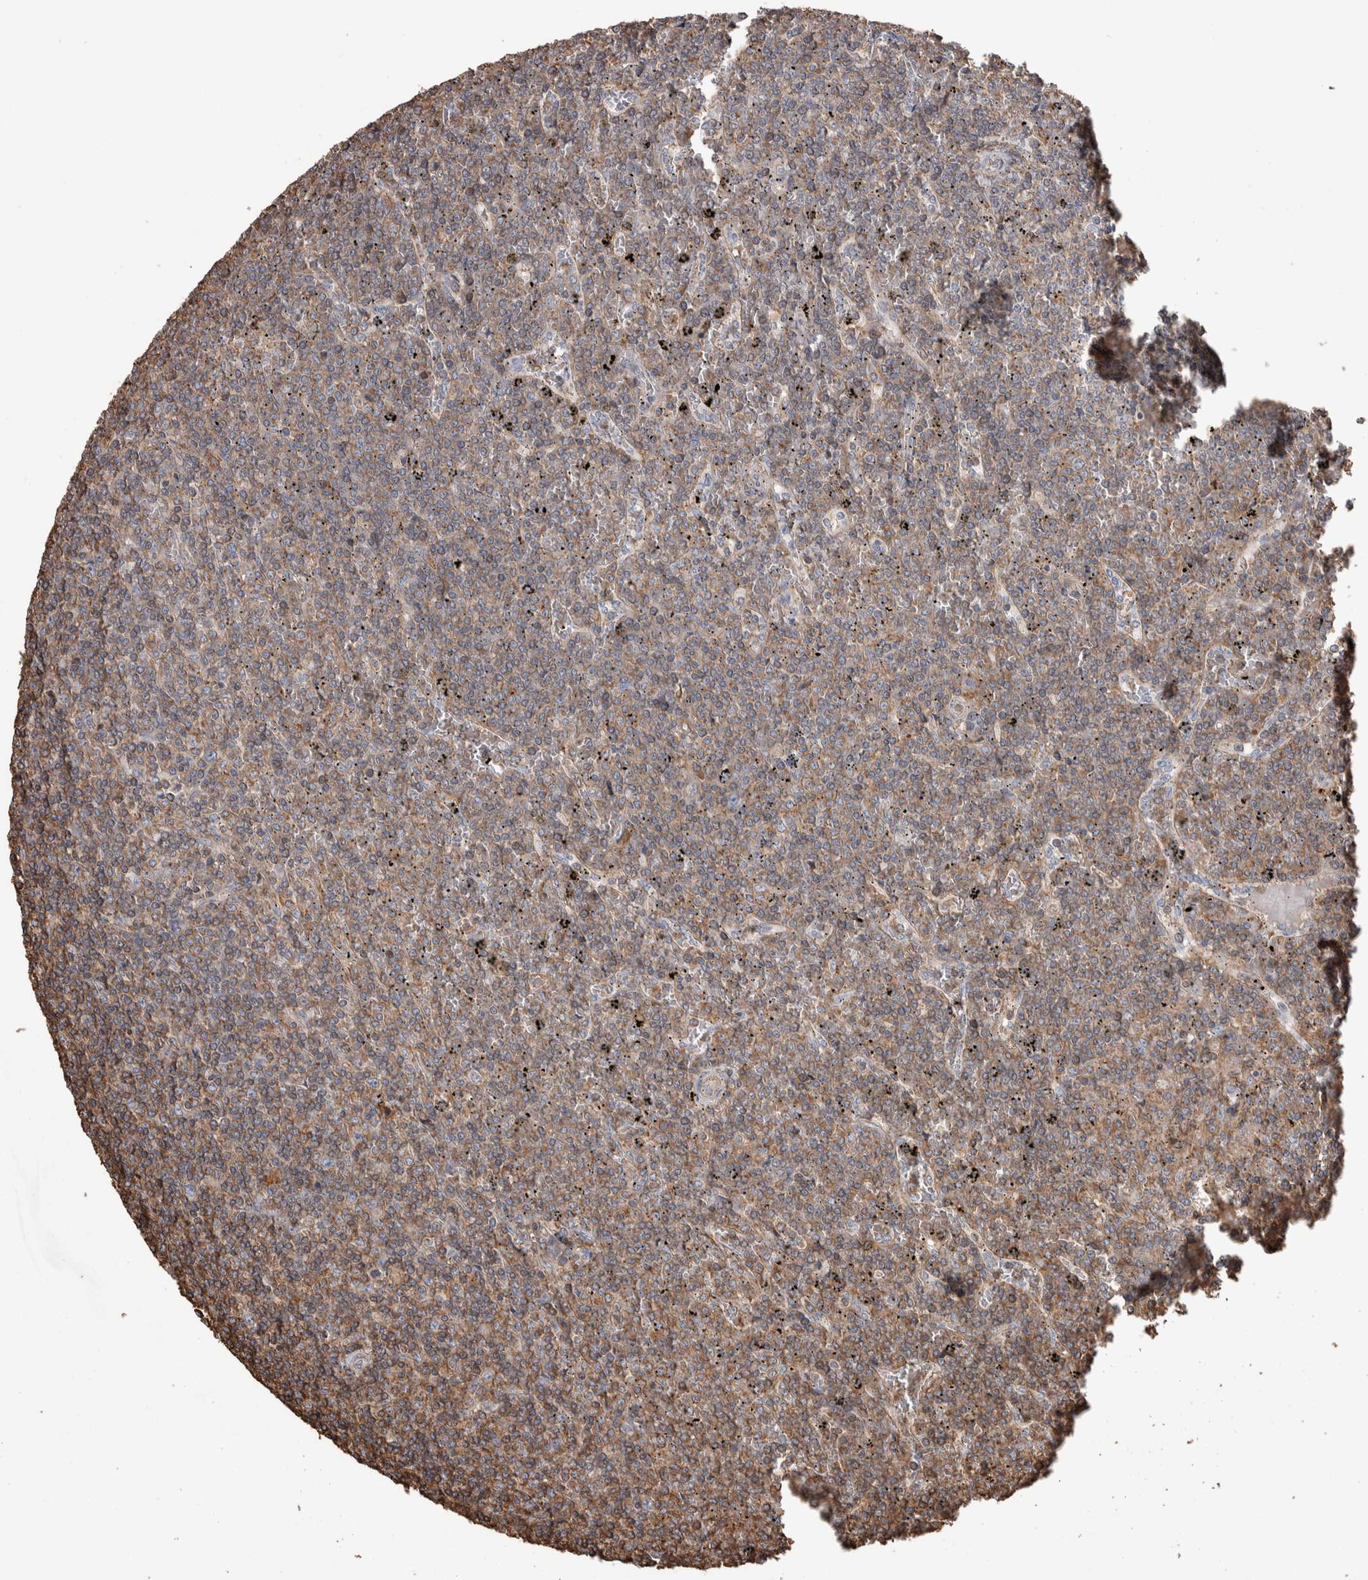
{"staining": {"intensity": "weak", "quantity": ">75%", "location": "cytoplasmic/membranous"}, "tissue": "lymphoma", "cell_type": "Tumor cells", "image_type": "cancer", "snomed": [{"axis": "morphology", "description": "Malignant lymphoma, non-Hodgkin's type, Low grade"}, {"axis": "topography", "description": "Spleen"}], "caption": "The immunohistochemical stain shows weak cytoplasmic/membranous positivity in tumor cells of malignant lymphoma, non-Hodgkin's type (low-grade) tissue.", "gene": "ENPP2", "patient": {"sex": "female", "age": 19}}